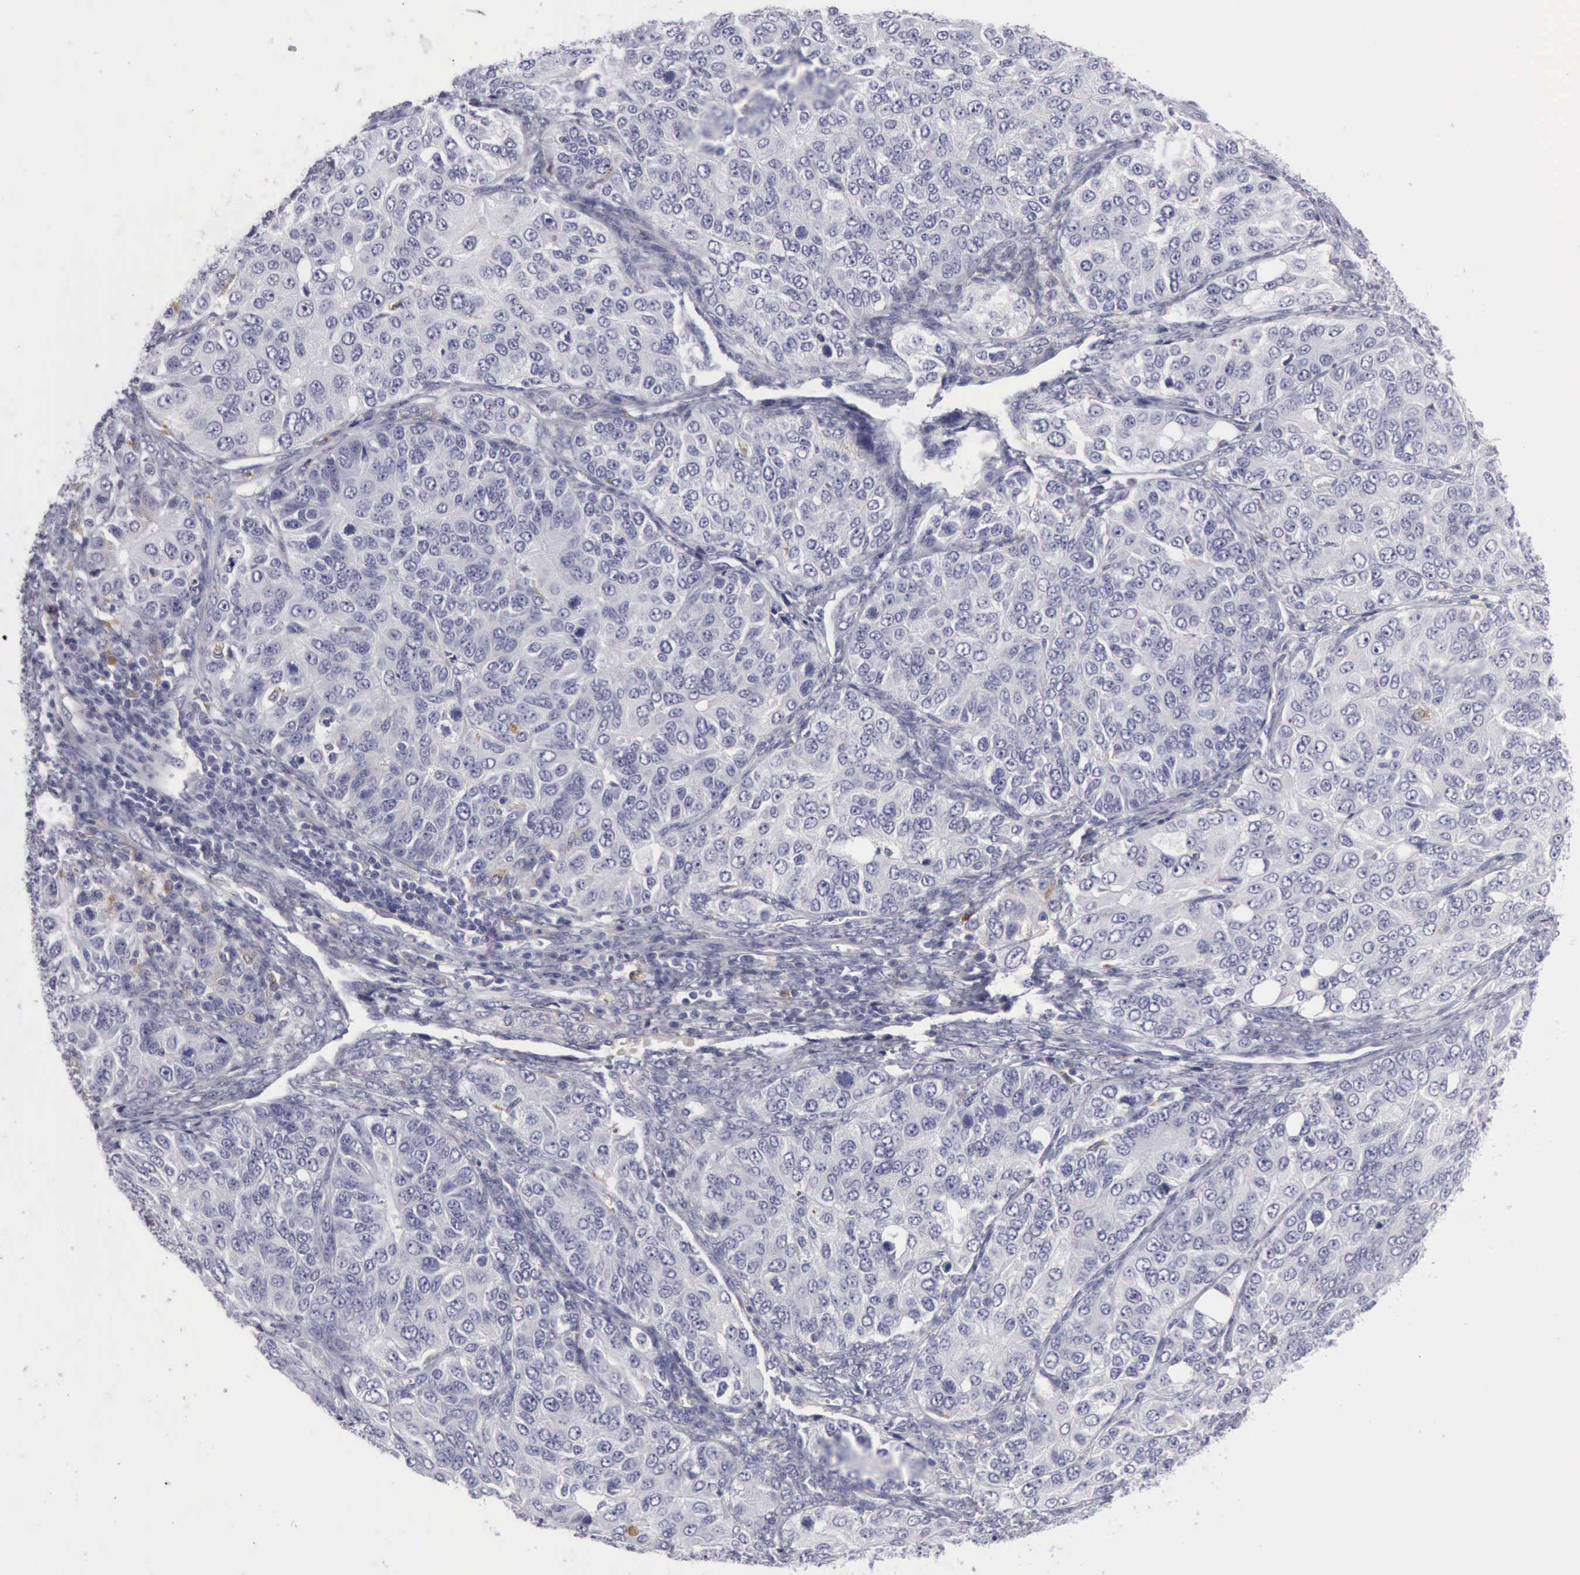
{"staining": {"intensity": "negative", "quantity": "none", "location": "none"}, "tissue": "ovarian cancer", "cell_type": "Tumor cells", "image_type": "cancer", "snomed": [{"axis": "morphology", "description": "Carcinoma, endometroid"}, {"axis": "topography", "description": "Ovary"}], "caption": "Tumor cells show no significant protein positivity in ovarian cancer (endometroid carcinoma).", "gene": "CTSS", "patient": {"sex": "female", "age": 51}}